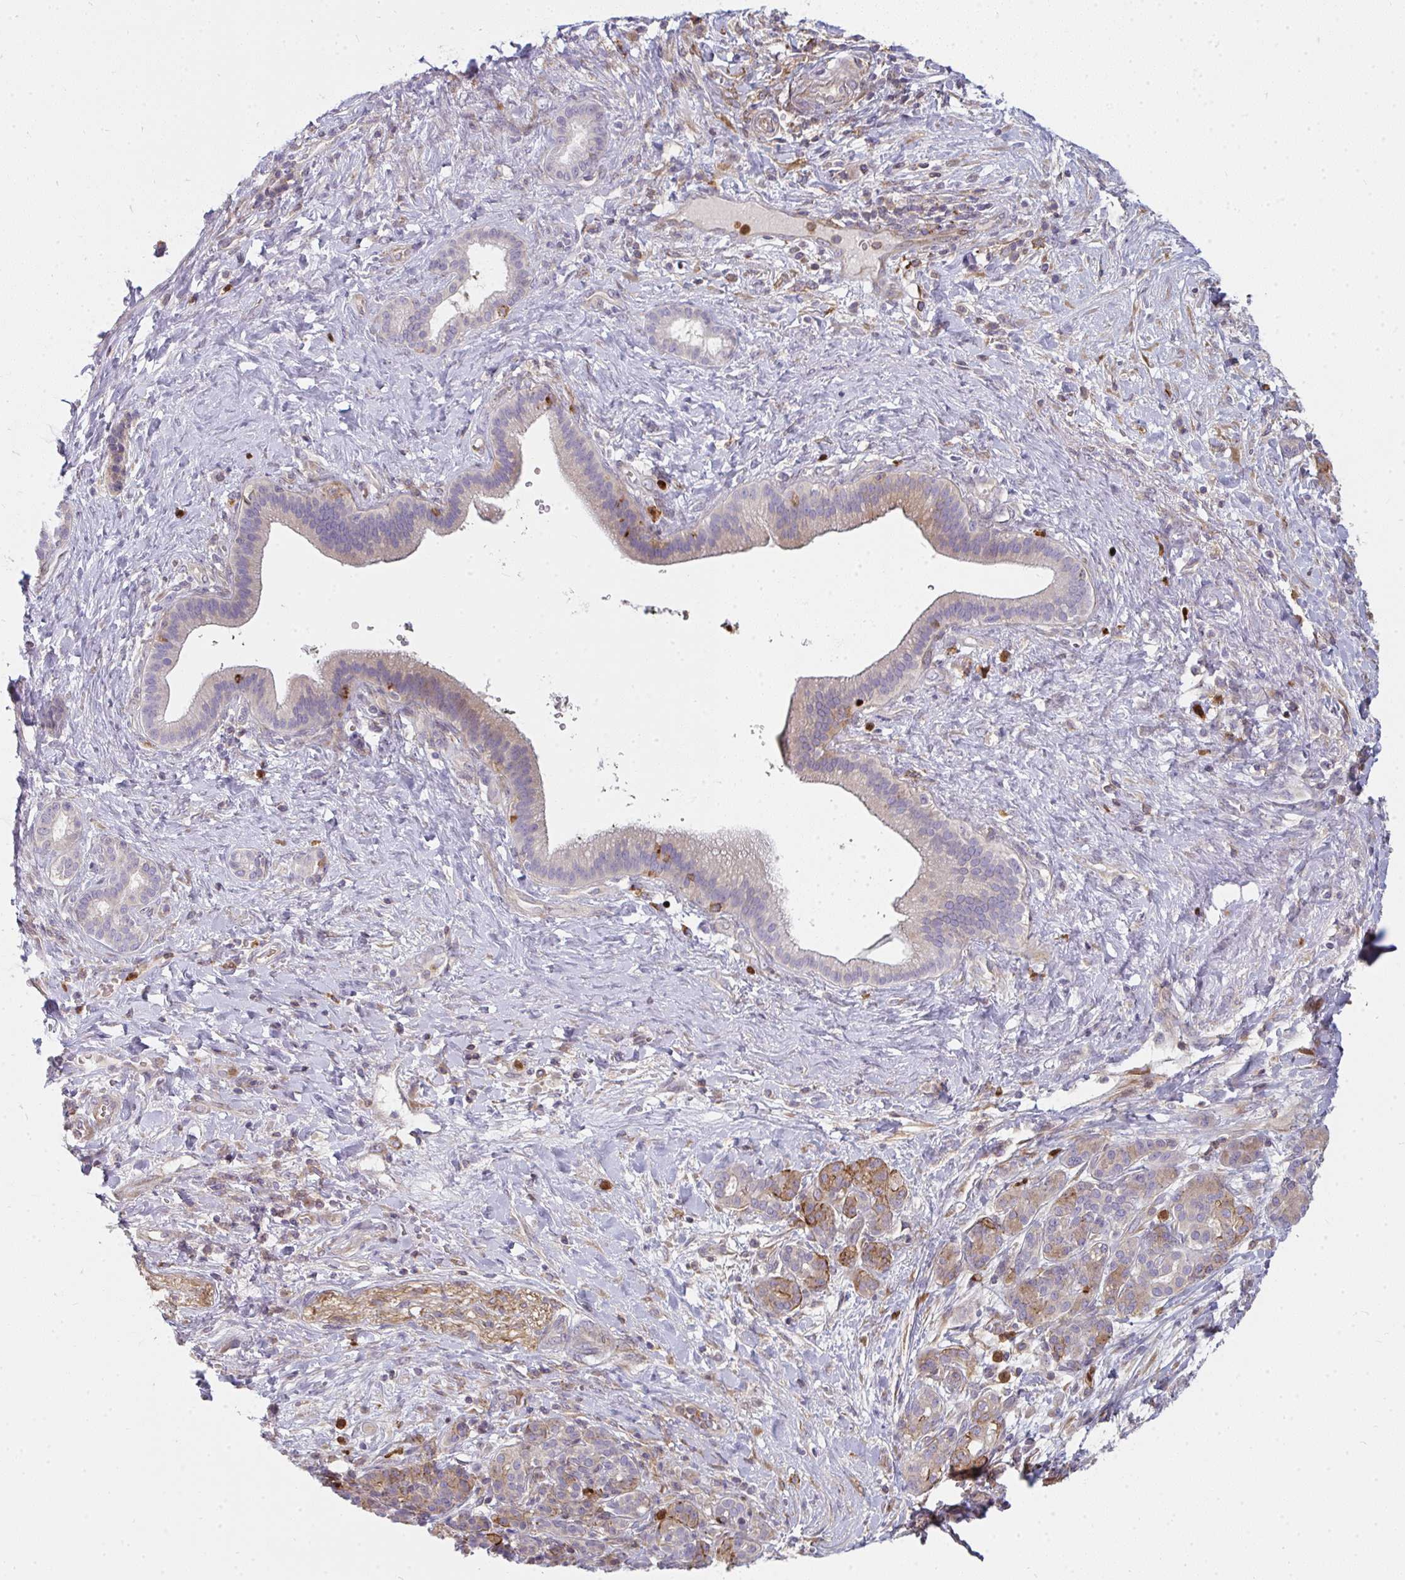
{"staining": {"intensity": "weak", "quantity": "<25%", "location": "cytoplasmic/membranous"}, "tissue": "pancreatic cancer", "cell_type": "Tumor cells", "image_type": "cancer", "snomed": [{"axis": "morphology", "description": "Adenocarcinoma, NOS"}, {"axis": "topography", "description": "Pancreas"}], "caption": "Tumor cells show no significant positivity in pancreatic cancer (adenocarcinoma). The staining was performed using DAB (3,3'-diaminobenzidine) to visualize the protein expression in brown, while the nuclei were stained in blue with hematoxylin (Magnification: 20x).", "gene": "CSF3R", "patient": {"sex": "male", "age": 44}}